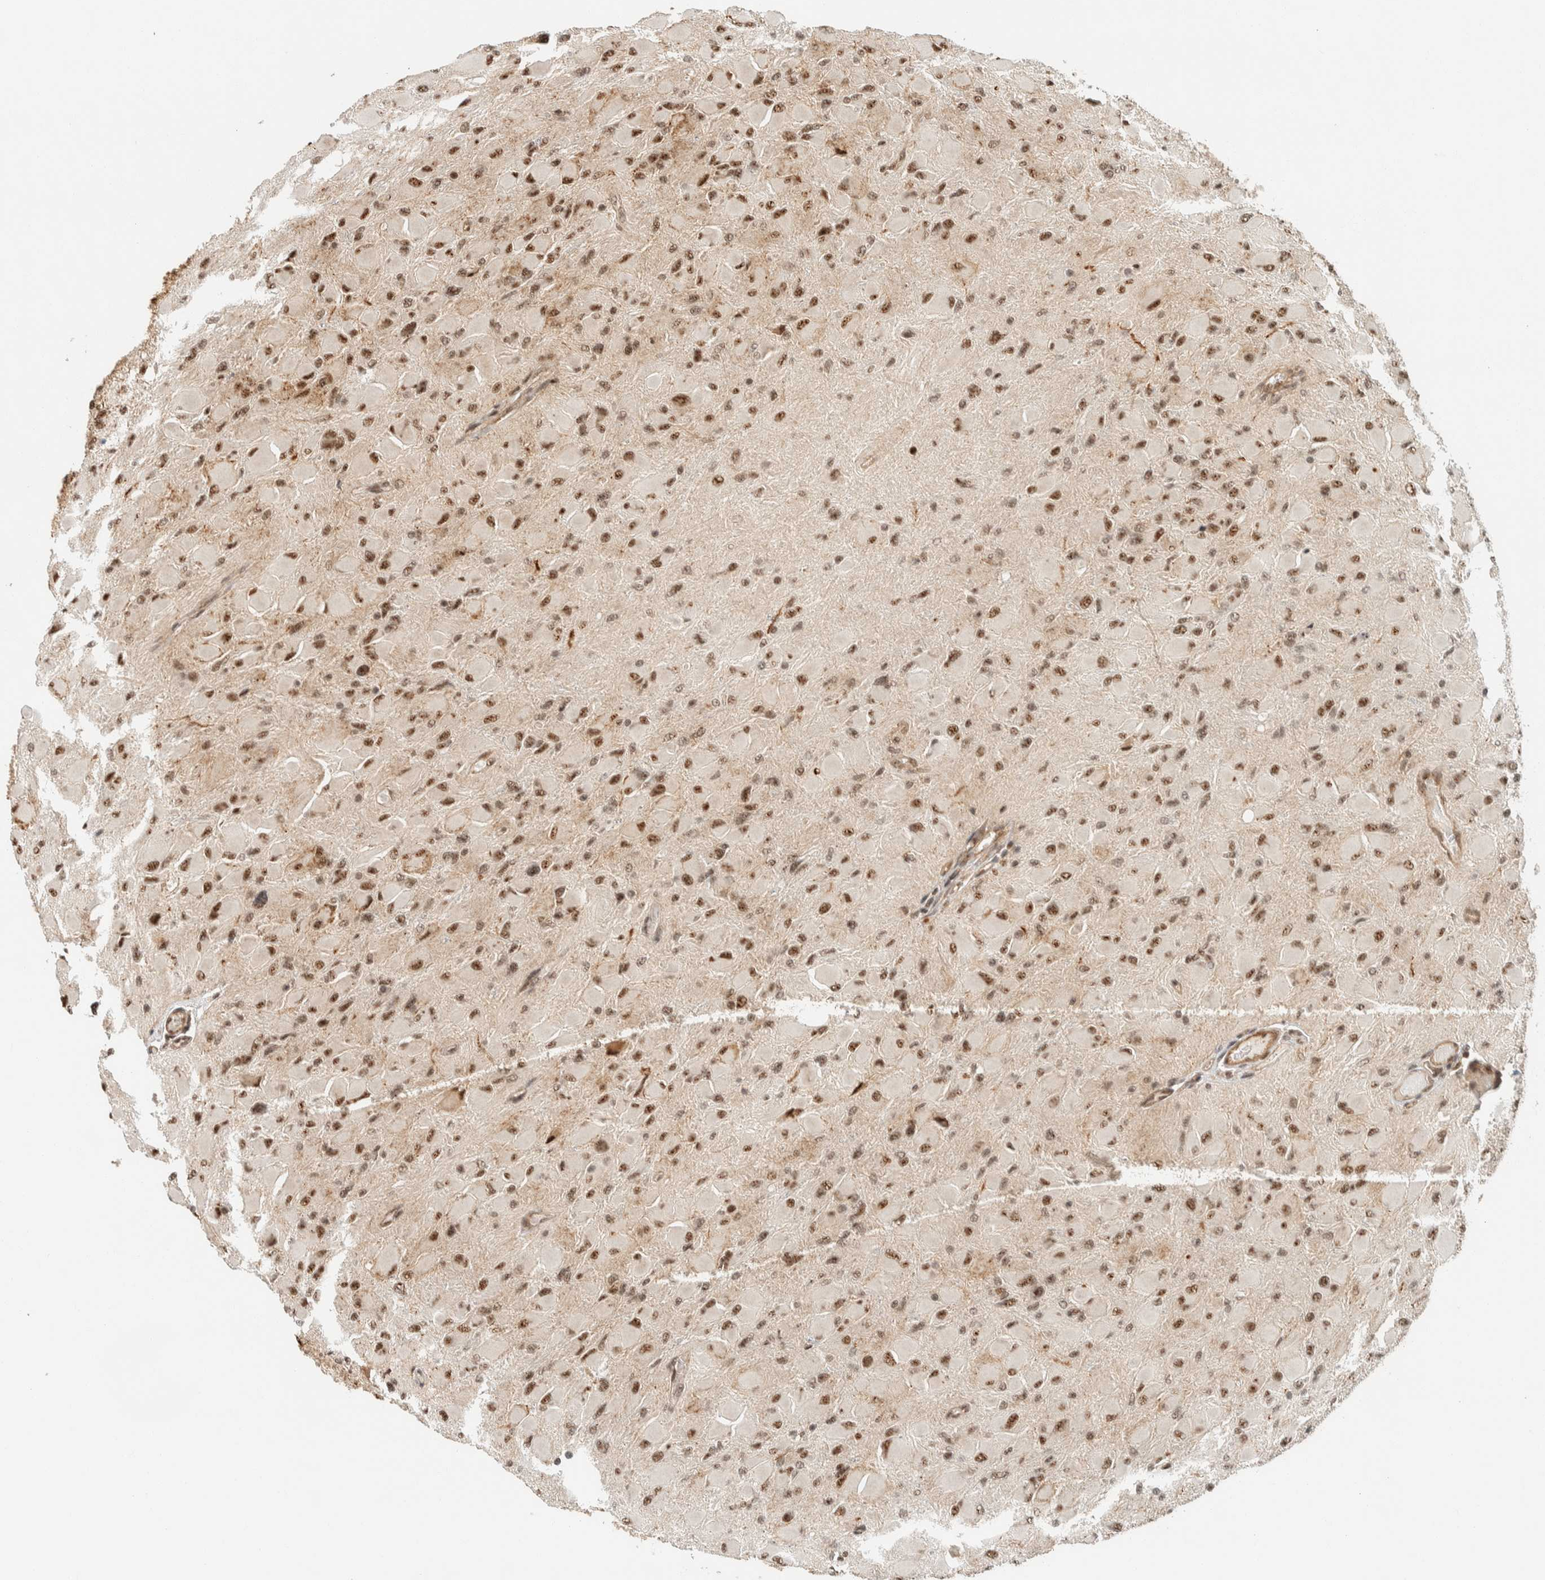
{"staining": {"intensity": "moderate", "quantity": ">75%", "location": "nuclear"}, "tissue": "glioma", "cell_type": "Tumor cells", "image_type": "cancer", "snomed": [{"axis": "morphology", "description": "Glioma, malignant, High grade"}, {"axis": "topography", "description": "Cerebral cortex"}], "caption": "Immunohistochemical staining of malignant glioma (high-grade) displays moderate nuclear protein expression in approximately >75% of tumor cells. Nuclei are stained in blue.", "gene": "SIK1", "patient": {"sex": "female", "age": 36}}